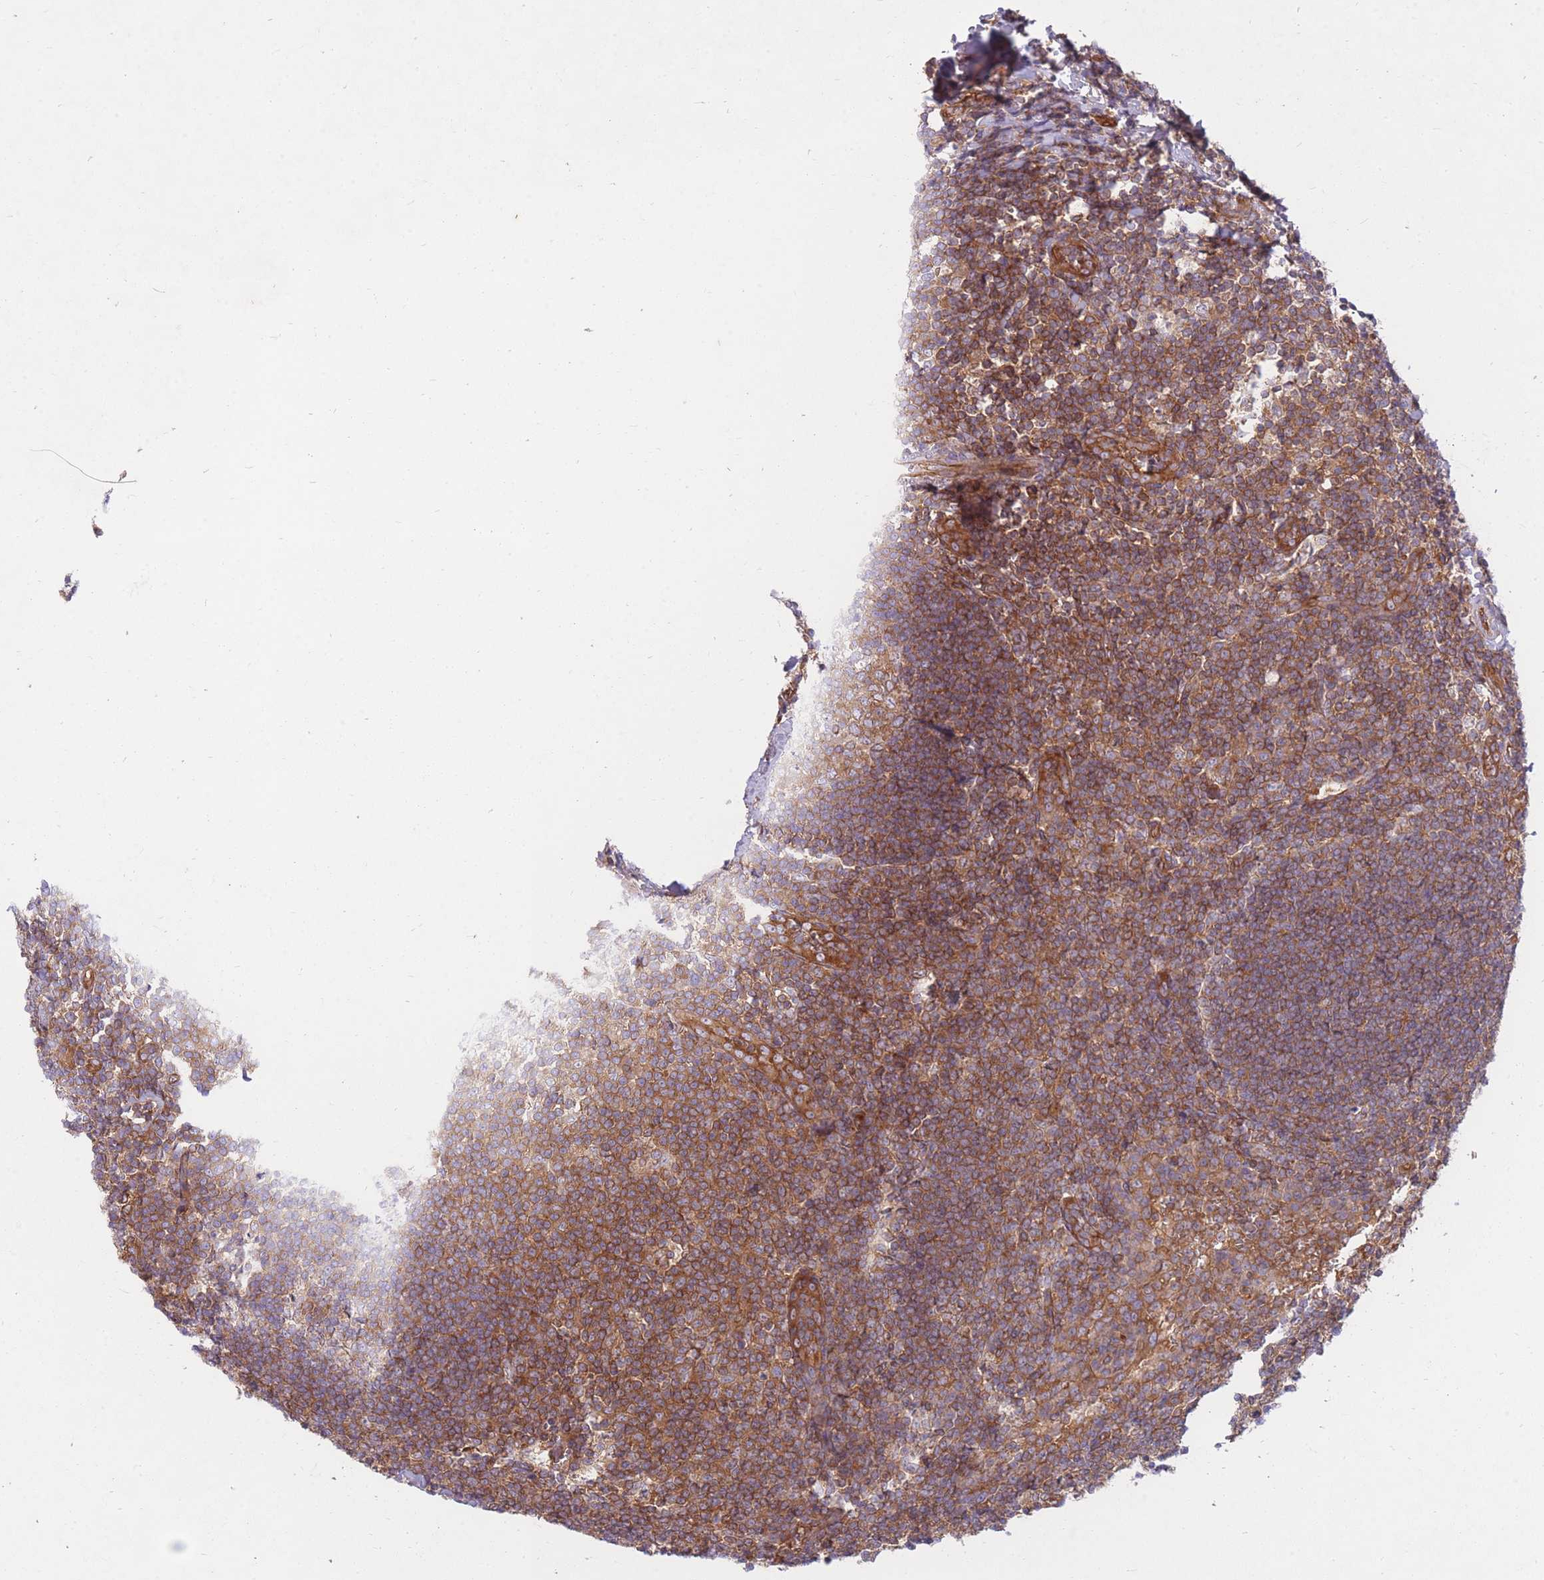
{"staining": {"intensity": "strong", "quantity": ">75%", "location": "cytoplasmic/membranous"}, "tissue": "tonsil", "cell_type": "Germinal center cells", "image_type": "normal", "snomed": [{"axis": "morphology", "description": "Normal tissue, NOS"}, {"axis": "topography", "description": "Tonsil"}], "caption": "The photomicrograph reveals staining of benign tonsil, revealing strong cytoplasmic/membranous protein staining (brown color) within germinal center cells.", "gene": "GGA1", "patient": {"sex": "male", "age": 27}}